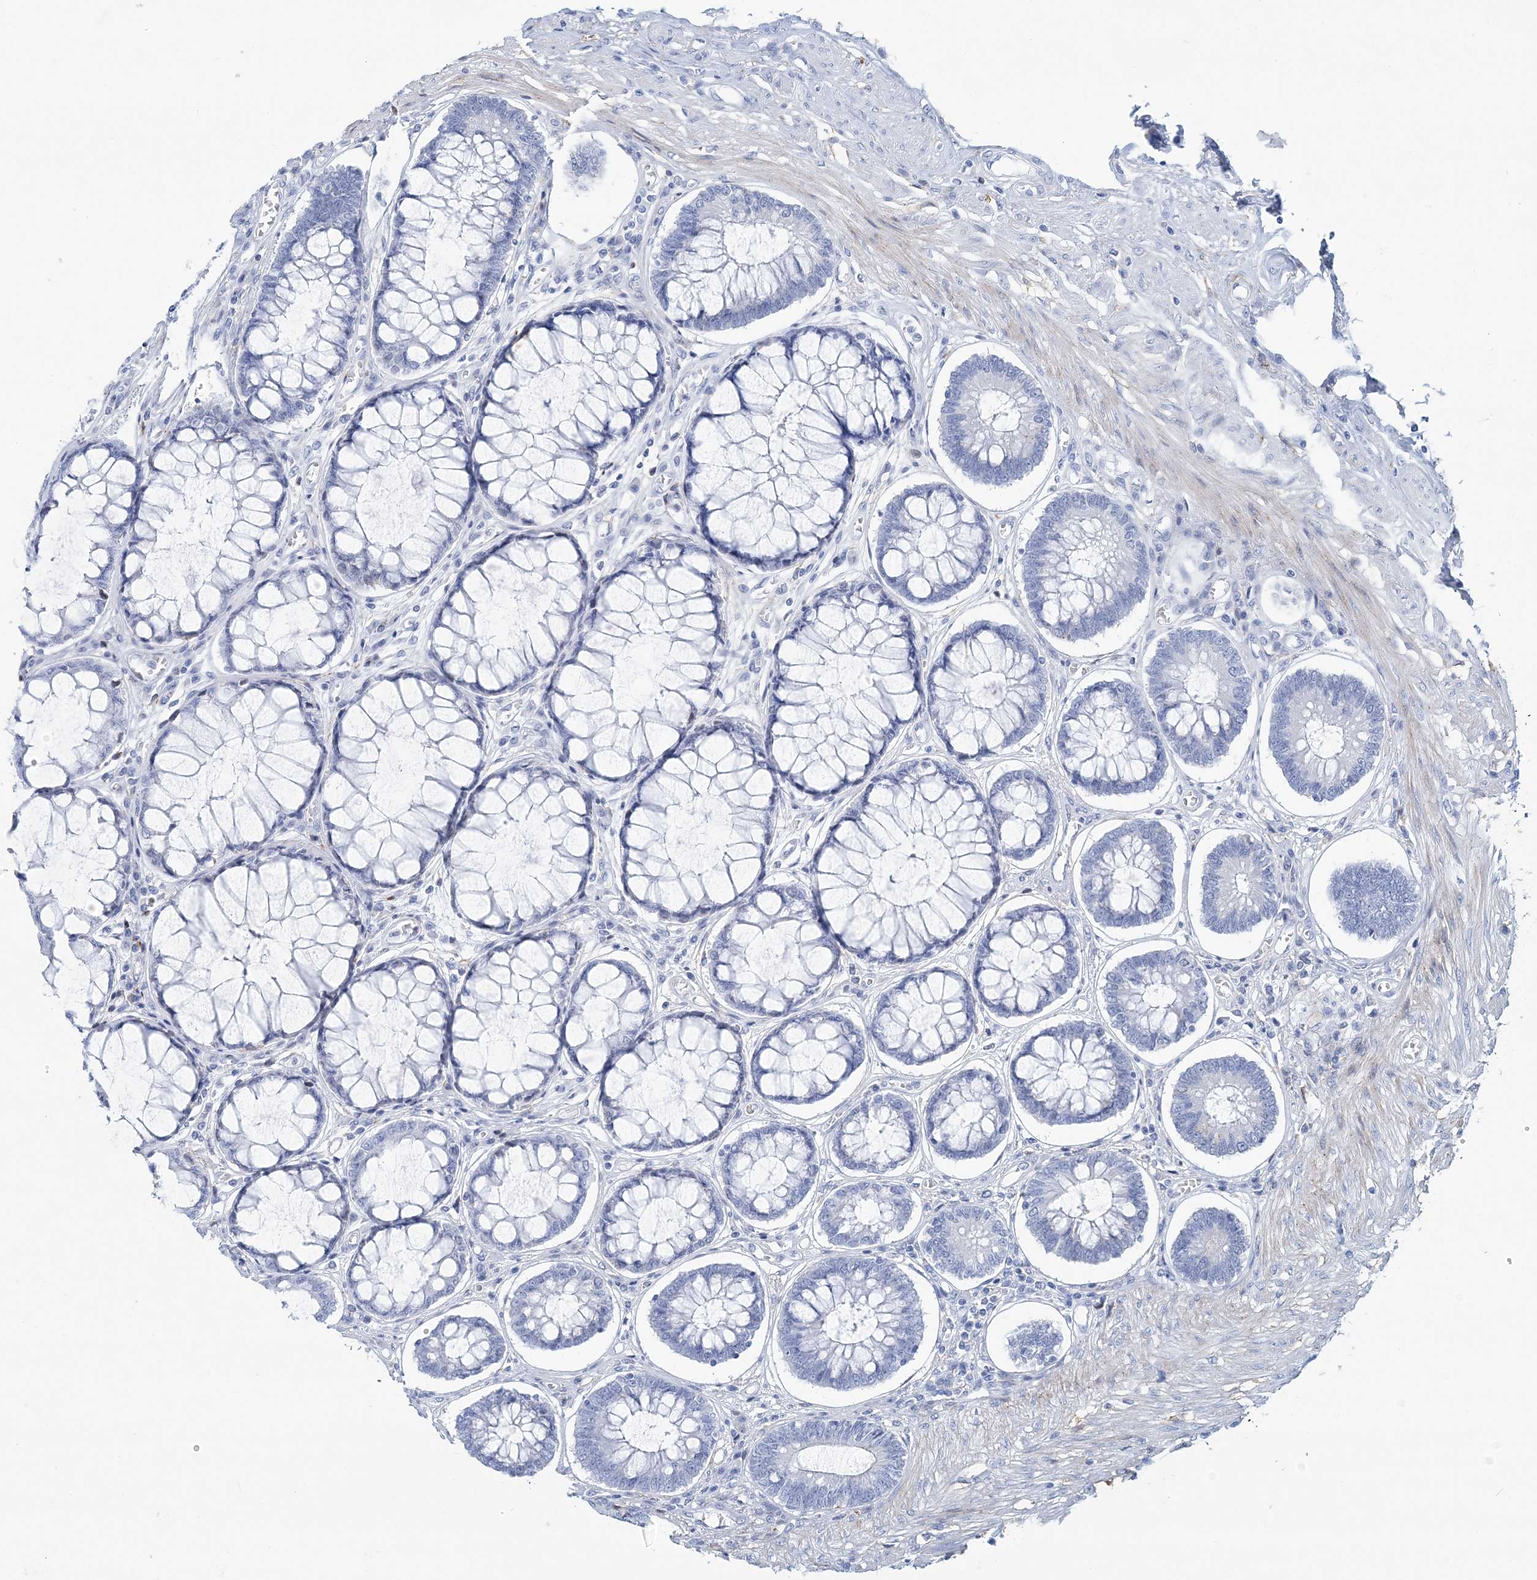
{"staining": {"intensity": "negative", "quantity": "none", "location": "none"}, "tissue": "colorectal cancer", "cell_type": "Tumor cells", "image_type": "cancer", "snomed": [{"axis": "morphology", "description": "Adenocarcinoma, NOS"}, {"axis": "topography", "description": "Rectum"}], "caption": "IHC photomicrograph of human colorectal adenocarcinoma stained for a protein (brown), which displays no positivity in tumor cells.", "gene": "NKX6-1", "patient": {"sex": "male", "age": 84}}